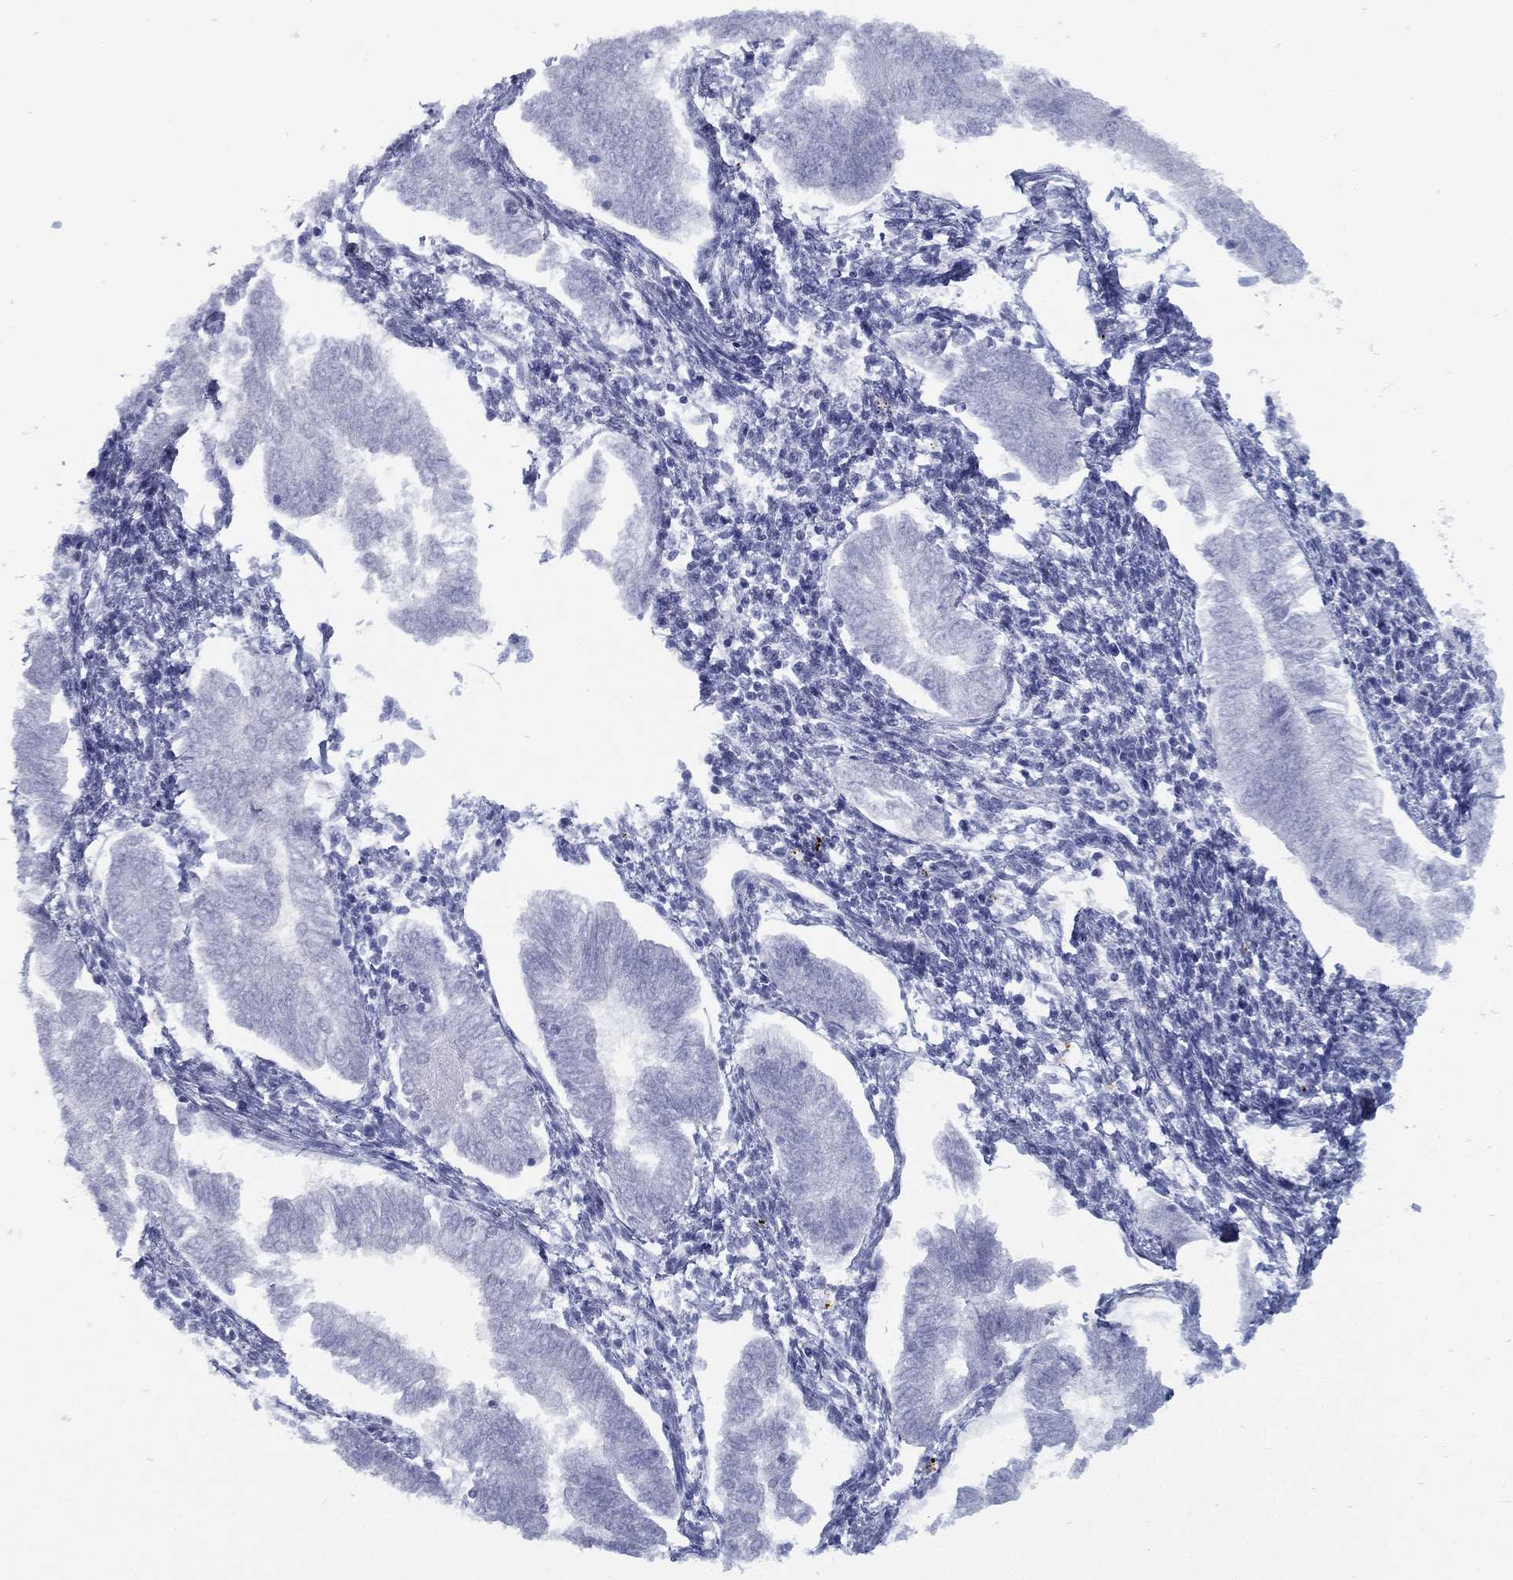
{"staining": {"intensity": "negative", "quantity": "none", "location": "none"}, "tissue": "endometrial cancer", "cell_type": "Tumor cells", "image_type": "cancer", "snomed": [{"axis": "morphology", "description": "Adenocarcinoma, NOS"}, {"axis": "topography", "description": "Endometrium"}], "caption": "This histopathology image is of adenocarcinoma (endometrial) stained with IHC to label a protein in brown with the nuclei are counter-stained blue. There is no expression in tumor cells. The staining was performed using DAB (3,3'-diaminobenzidine) to visualize the protein expression in brown, while the nuclei were stained in blue with hematoxylin (Magnification: 20x).", "gene": "CYB561D2", "patient": {"sex": "female", "age": 53}}